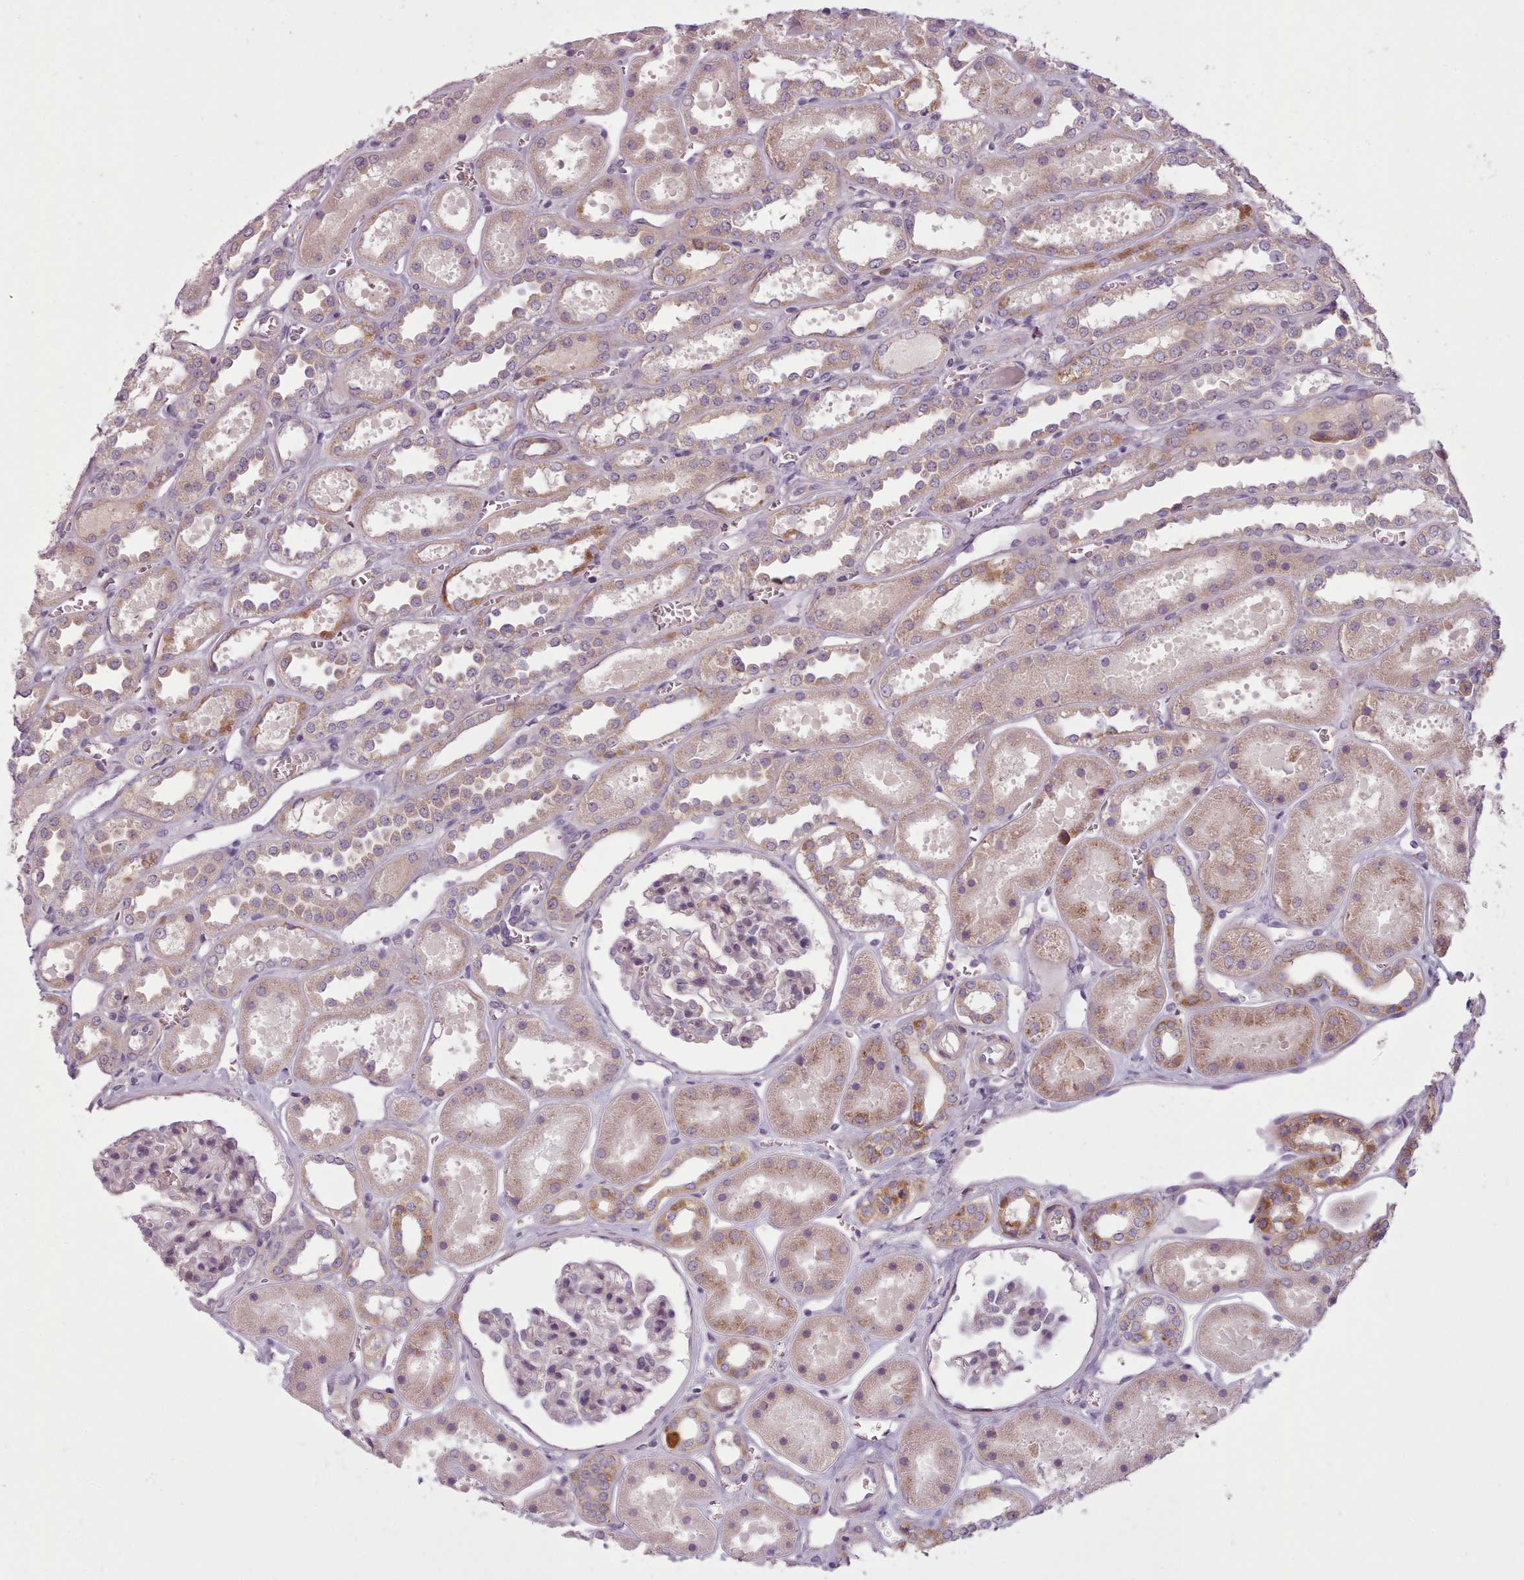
{"staining": {"intensity": "negative", "quantity": "none", "location": "none"}, "tissue": "kidney", "cell_type": "Cells in glomeruli", "image_type": "normal", "snomed": [{"axis": "morphology", "description": "Normal tissue, NOS"}, {"axis": "topography", "description": "Kidney"}], "caption": "The image displays no significant staining in cells in glomeruli of kidney.", "gene": "LAPTM5", "patient": {"sex": "female", "age": 41}}